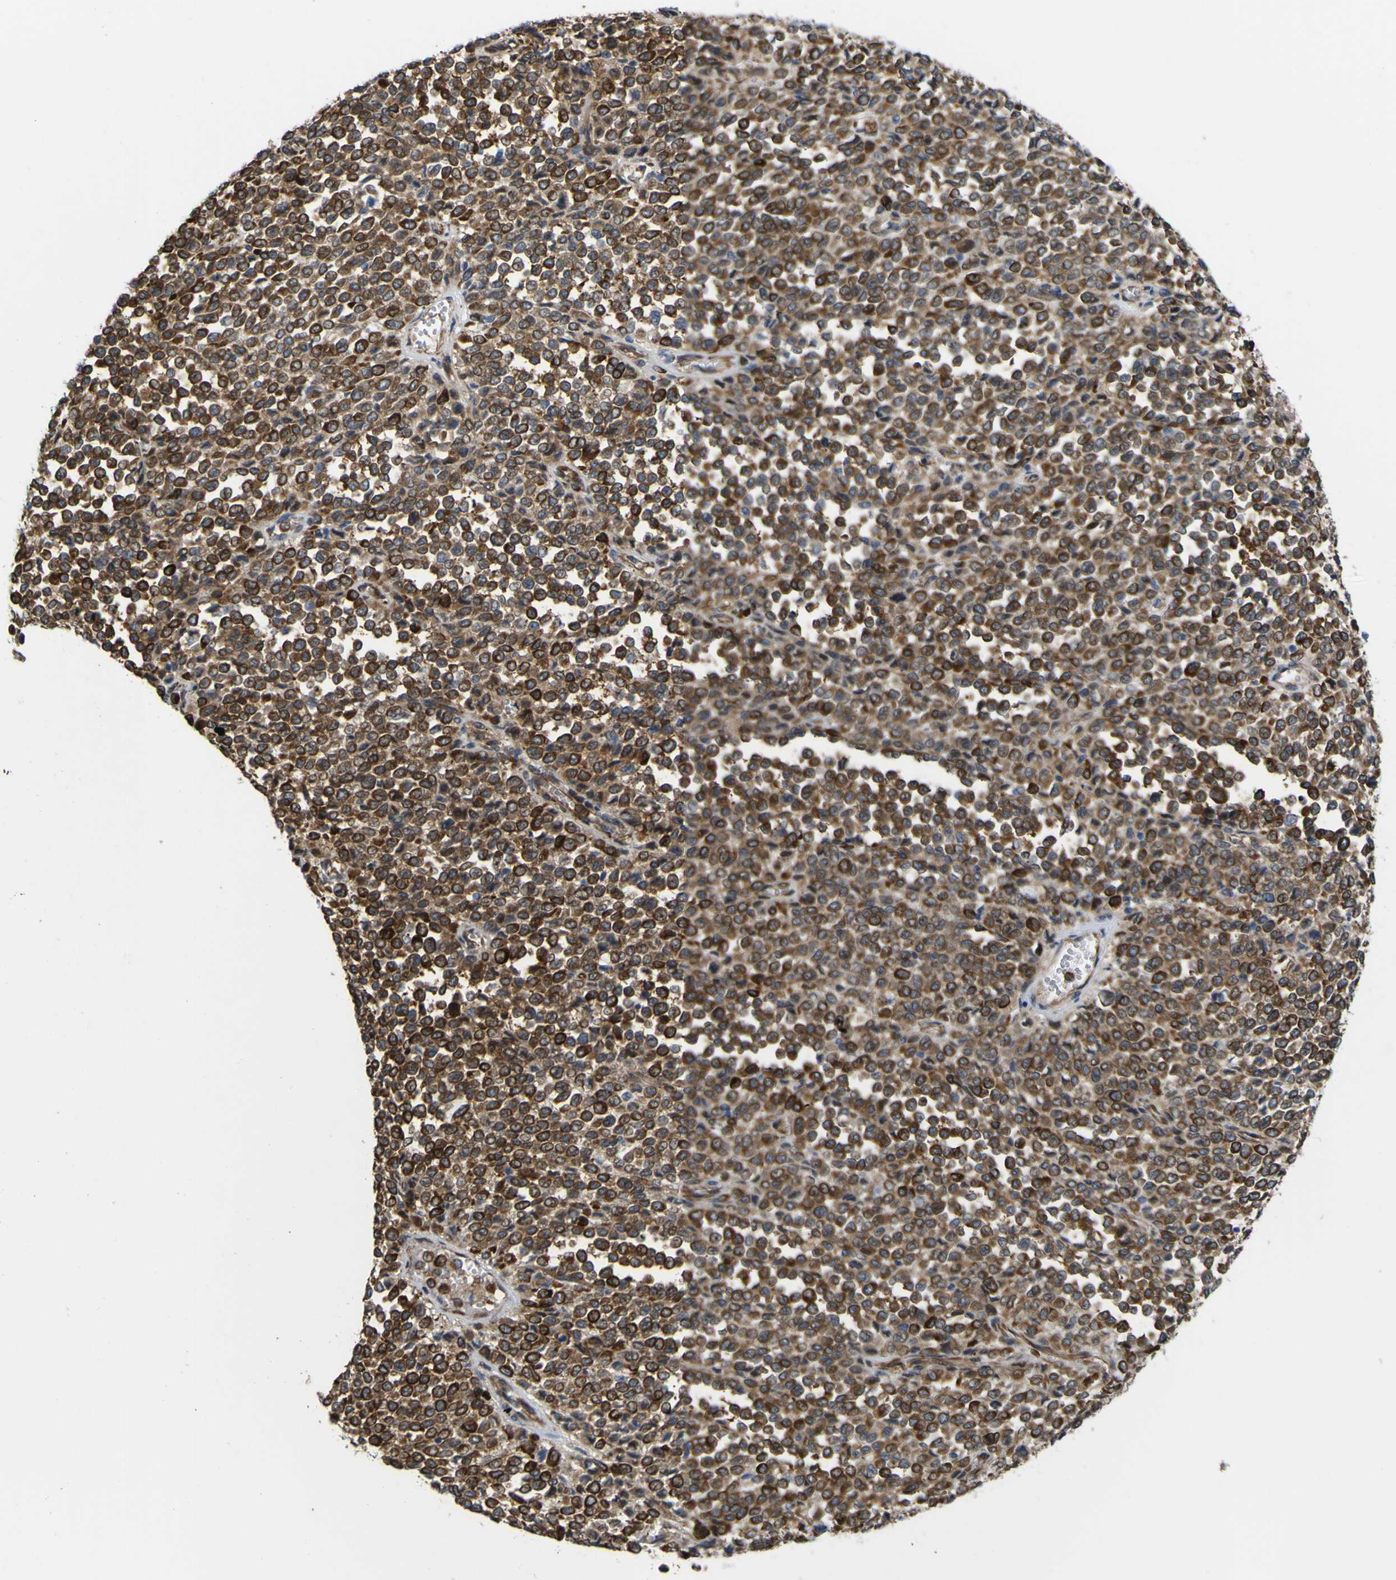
{"staining": {"intensity": "strong", "quantity": ">75%", "location": "cytoplasmic/membranous"}, "tissue": "melanoma", "cell_type": "Tumor cells", "image_type": "cancer", "snomed": [{"axis": "morphology", "description": "Malignant melanoma, Metastatic site"}, {"axis": "topography", "description": "Pancreas"}], "caption": "IHC of melanoma displays high levels of strong cytoplasmic/membranous expression in approximately >75% of tumor cells.", "gene": "JPH1", "patient": {"sex": "female", "age": 30}}